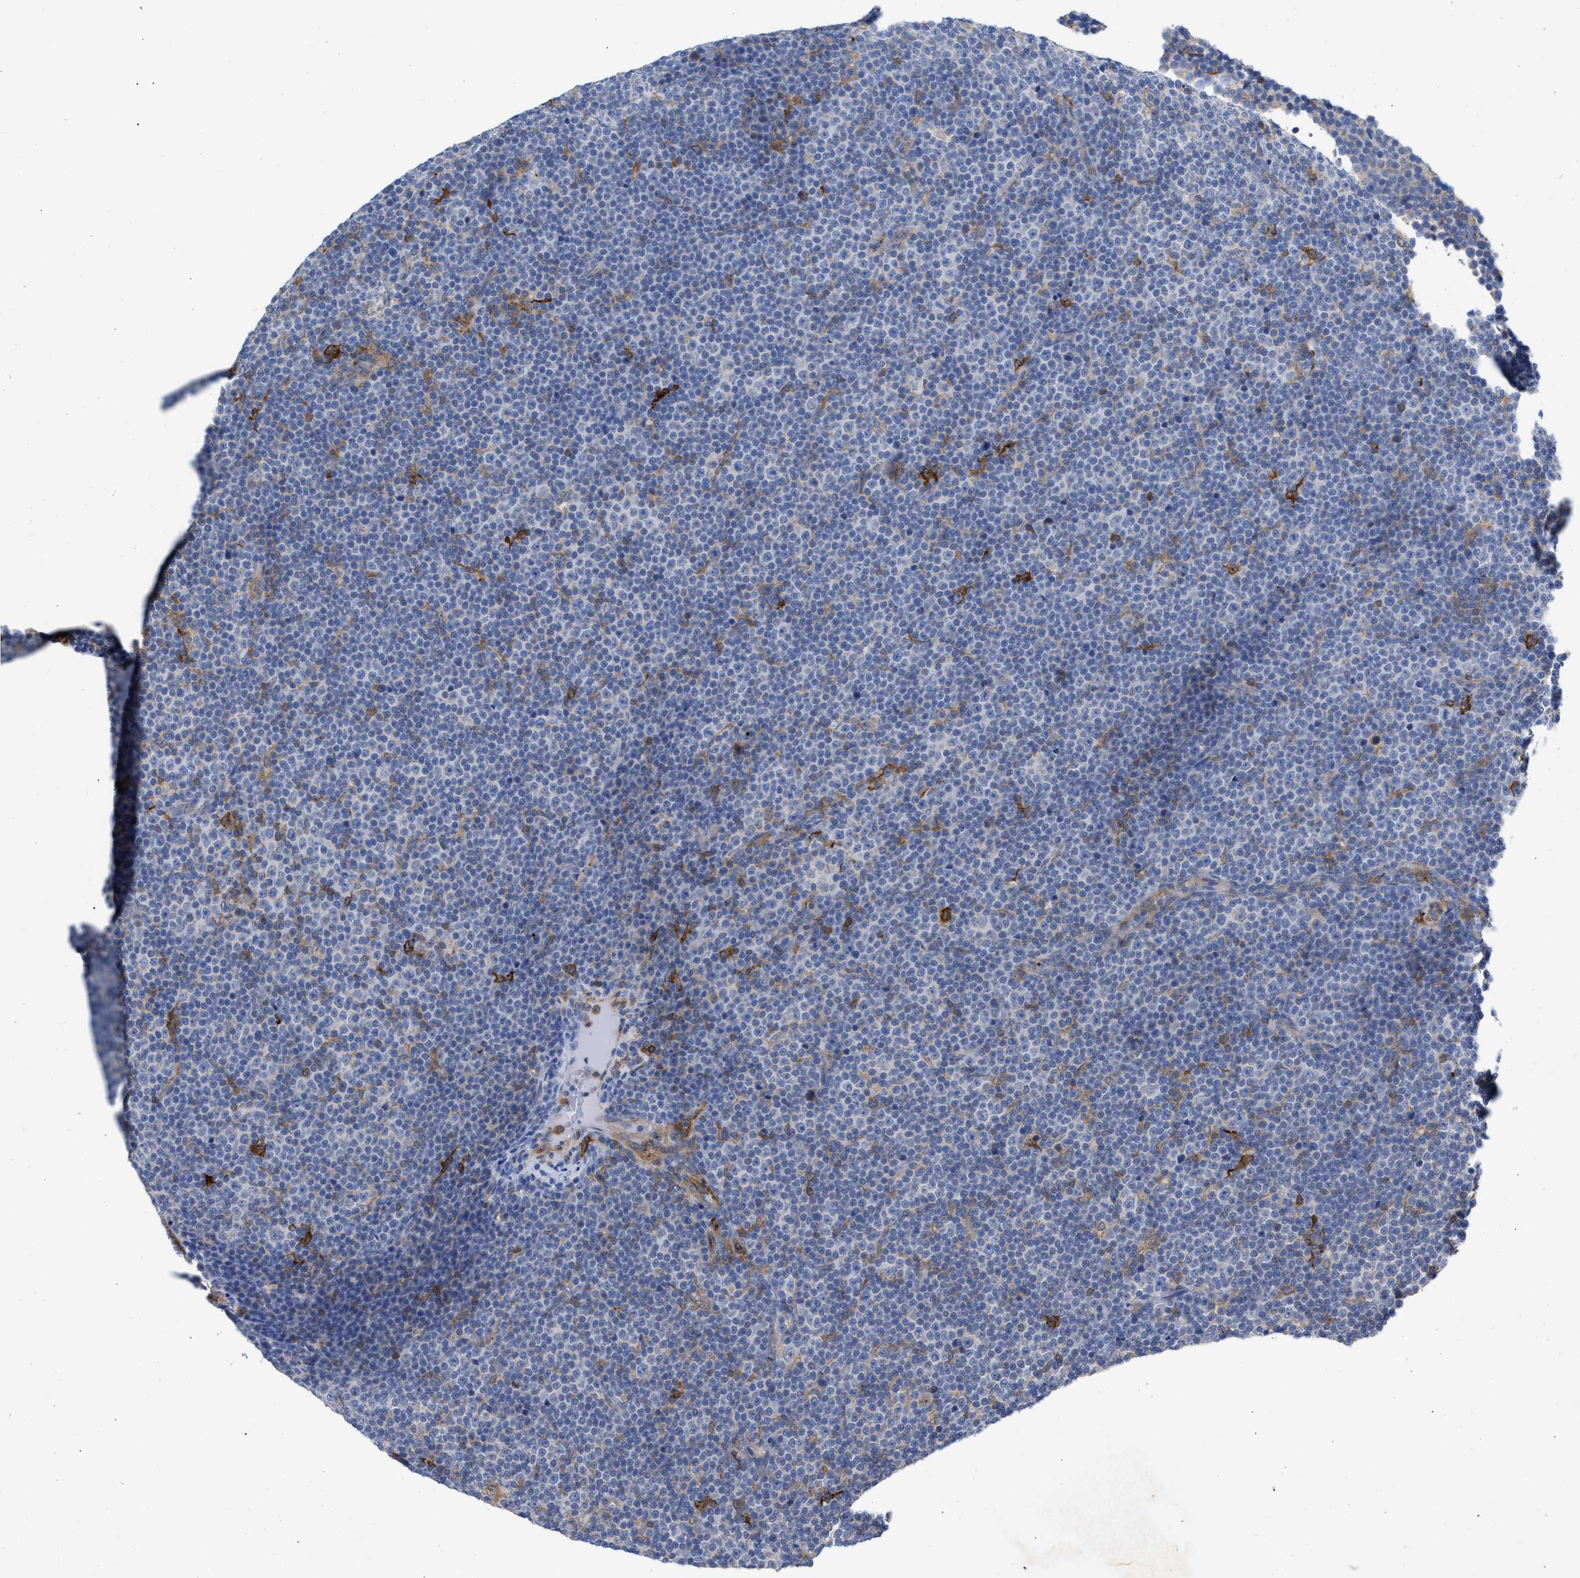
{"staining": {"intensity": "negative", "quantity": "none", "location": "none"}, "tissue": "lymphoma", "cell_type": "Tumor cells", "image_type": "cancer", "snomed": [{"axis": "morphology", "description": "Malignant lymphoma, non-Hodgkin's type, Low grade"}, {"axis": "topography", "description": "Lymph node"}], "caption": "Immunohistochemical staining of low-grade malignant lymphoma, non-Hodgkin's type demonstrates no significant expression in tumor cells.", "gene": "HS3ST5", "patient": {"sex": "female", "age": 67}}